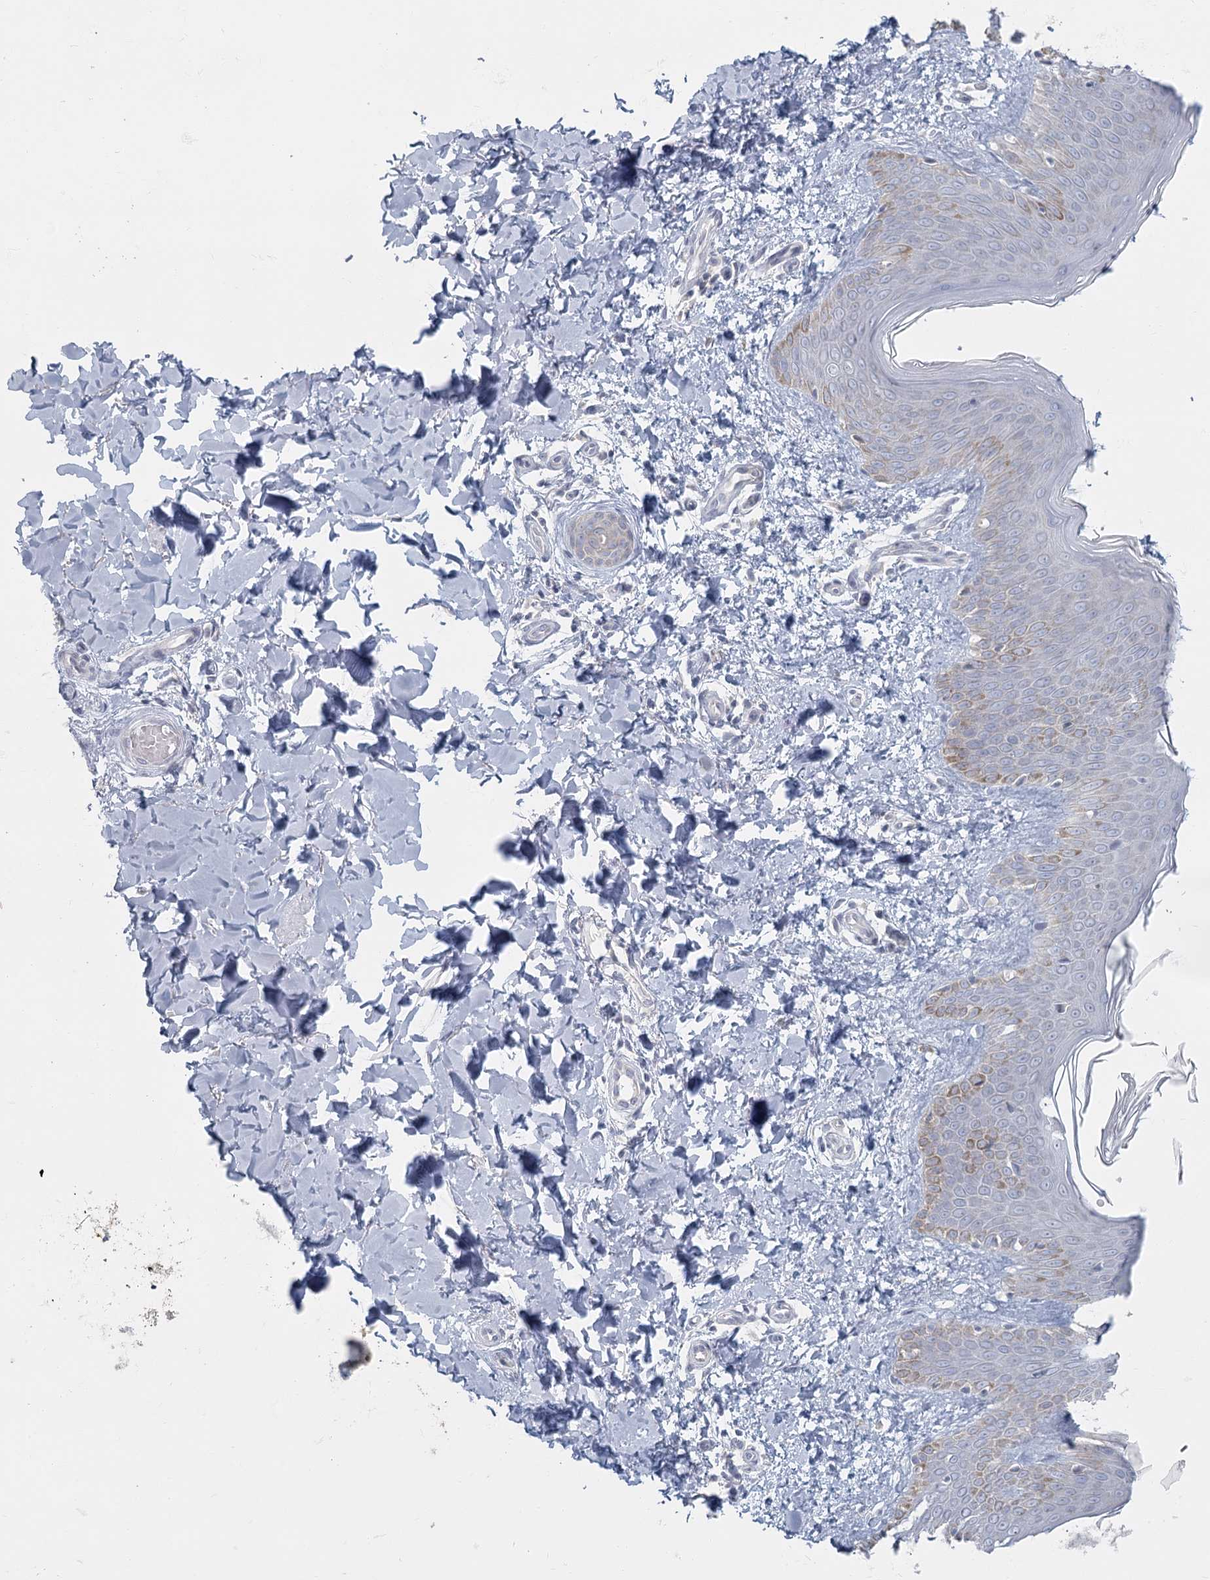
{"staining": {"intensity": "negative", "quantity": "none", "location": "none"}, "tissue": "skin", "cell_type": "Fibroblasts", "image_type": "normal", "snomed": [{"axis": "morphology", "description": "Normal tissue, NOS"}, {"axis": "topography", "description": "Skin"}], "caption": "Immunohistochemical staining of normal skin displays no significant expression in fibroblasts. Brightfield microscopy of immunohistochemistry stained with DAB (3,3'-diaminobenzidine) (brown) and hematoxylin (blue), captured at high magnification.", "gene": "FAM110C", "patient": {"sex": "male", "age": 36}}